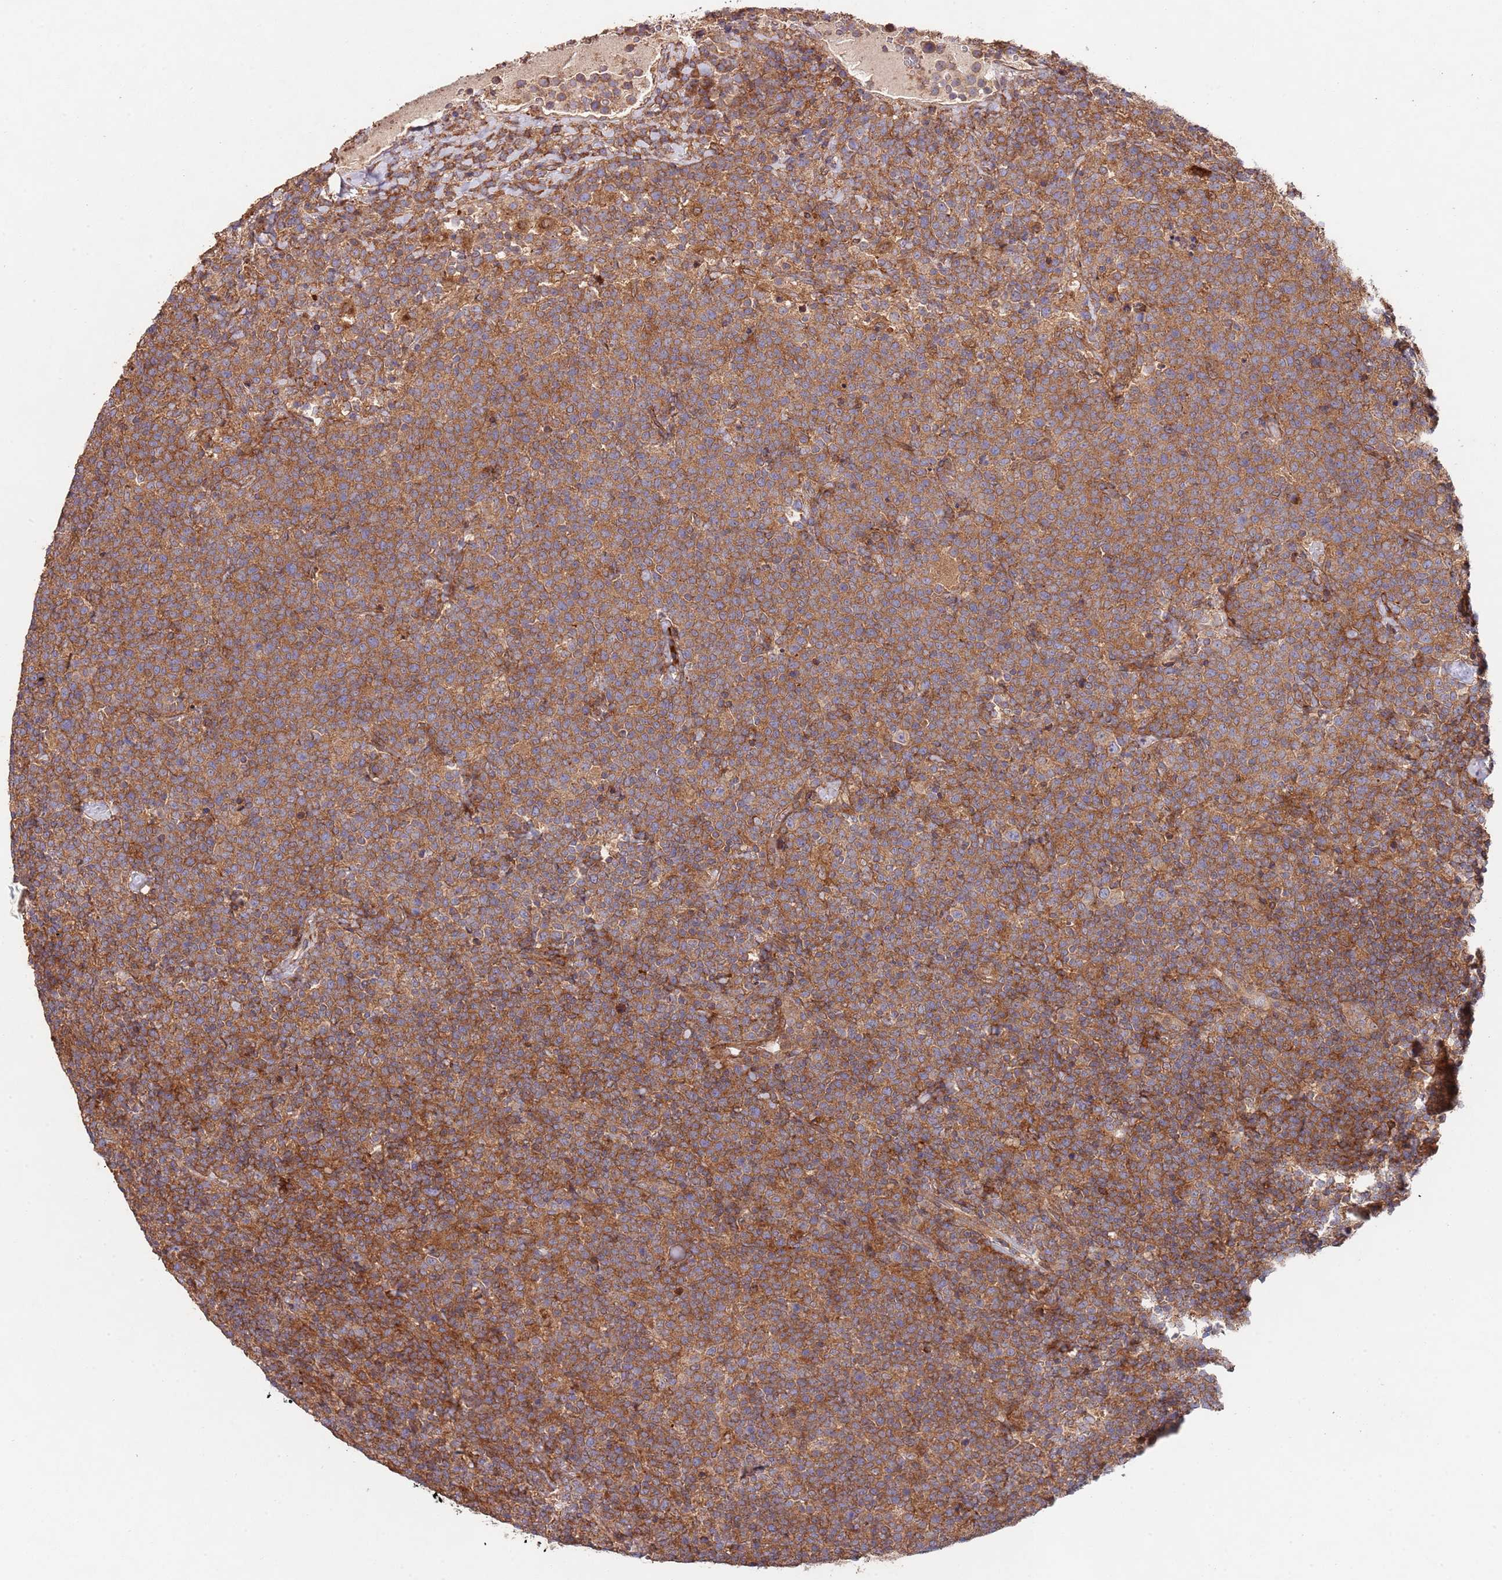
{"staining": {"intensity": "moderate", "quantity": ">75%", "location": "cytoplasmic/membranous"}, "tissue": "lymphoma", "cell_type": "Tumor cells", "image_type": "cancer", "snomed": [{"axis": "morphology", "description": "Malignant lymphoma, non-Hodgkin's type, High grade"}, {"axis": "topography", "description": "Lymph node"}], "caption": "IHC of malignant lymphoma, non-Hodgkin's type (high-grade) displays medium levels of moderate cytoplasmic/membranous expression in about >75% of tumor cells.", "gene": "RNF19B", "patient": {"sex": "male", "age": 61}}